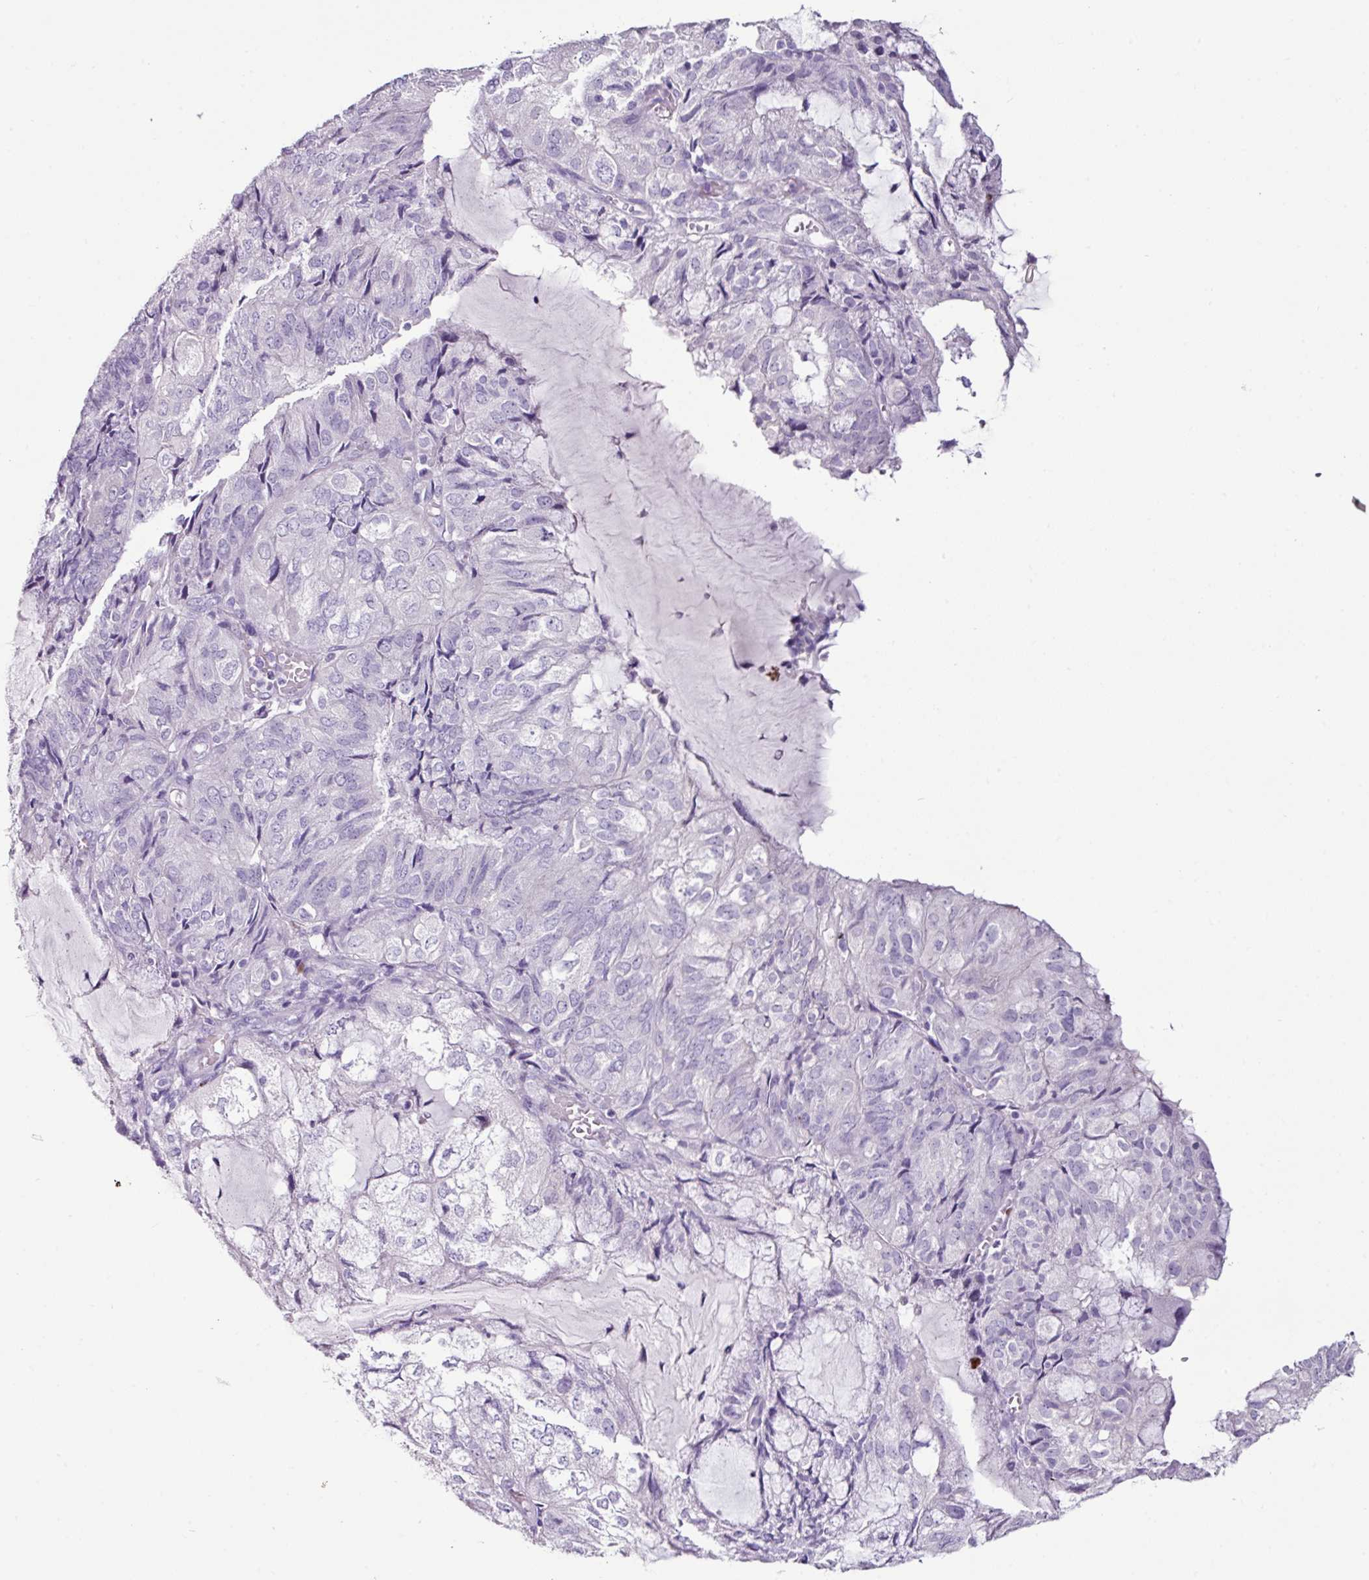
{"staining": {"intensity": "negative", "quantity": "none", "location": "none"}, "tissue": "endometrial cancer", "cell_type": "Tumor cells", "image_type": "cancer", "snomed": [{"axis": "morphology", "description": "Adenocarcinoma, NOS"}, {"axis": "topography", "description": "Endometrium"}], "caption": "DAB (3,3'-diaminobenzidine) immunohistochemical staining of adenocarcinoma (endometrial) exhibits no significant positivity in tumor cells. (Stains: DAB immunohistochemistry (IHC) with hematoxylin counter stain, Microscopy: brightfield microscopy at high magnification).", "gene": "GLP2R", "patient": {"sex": "female", "age": 81}}